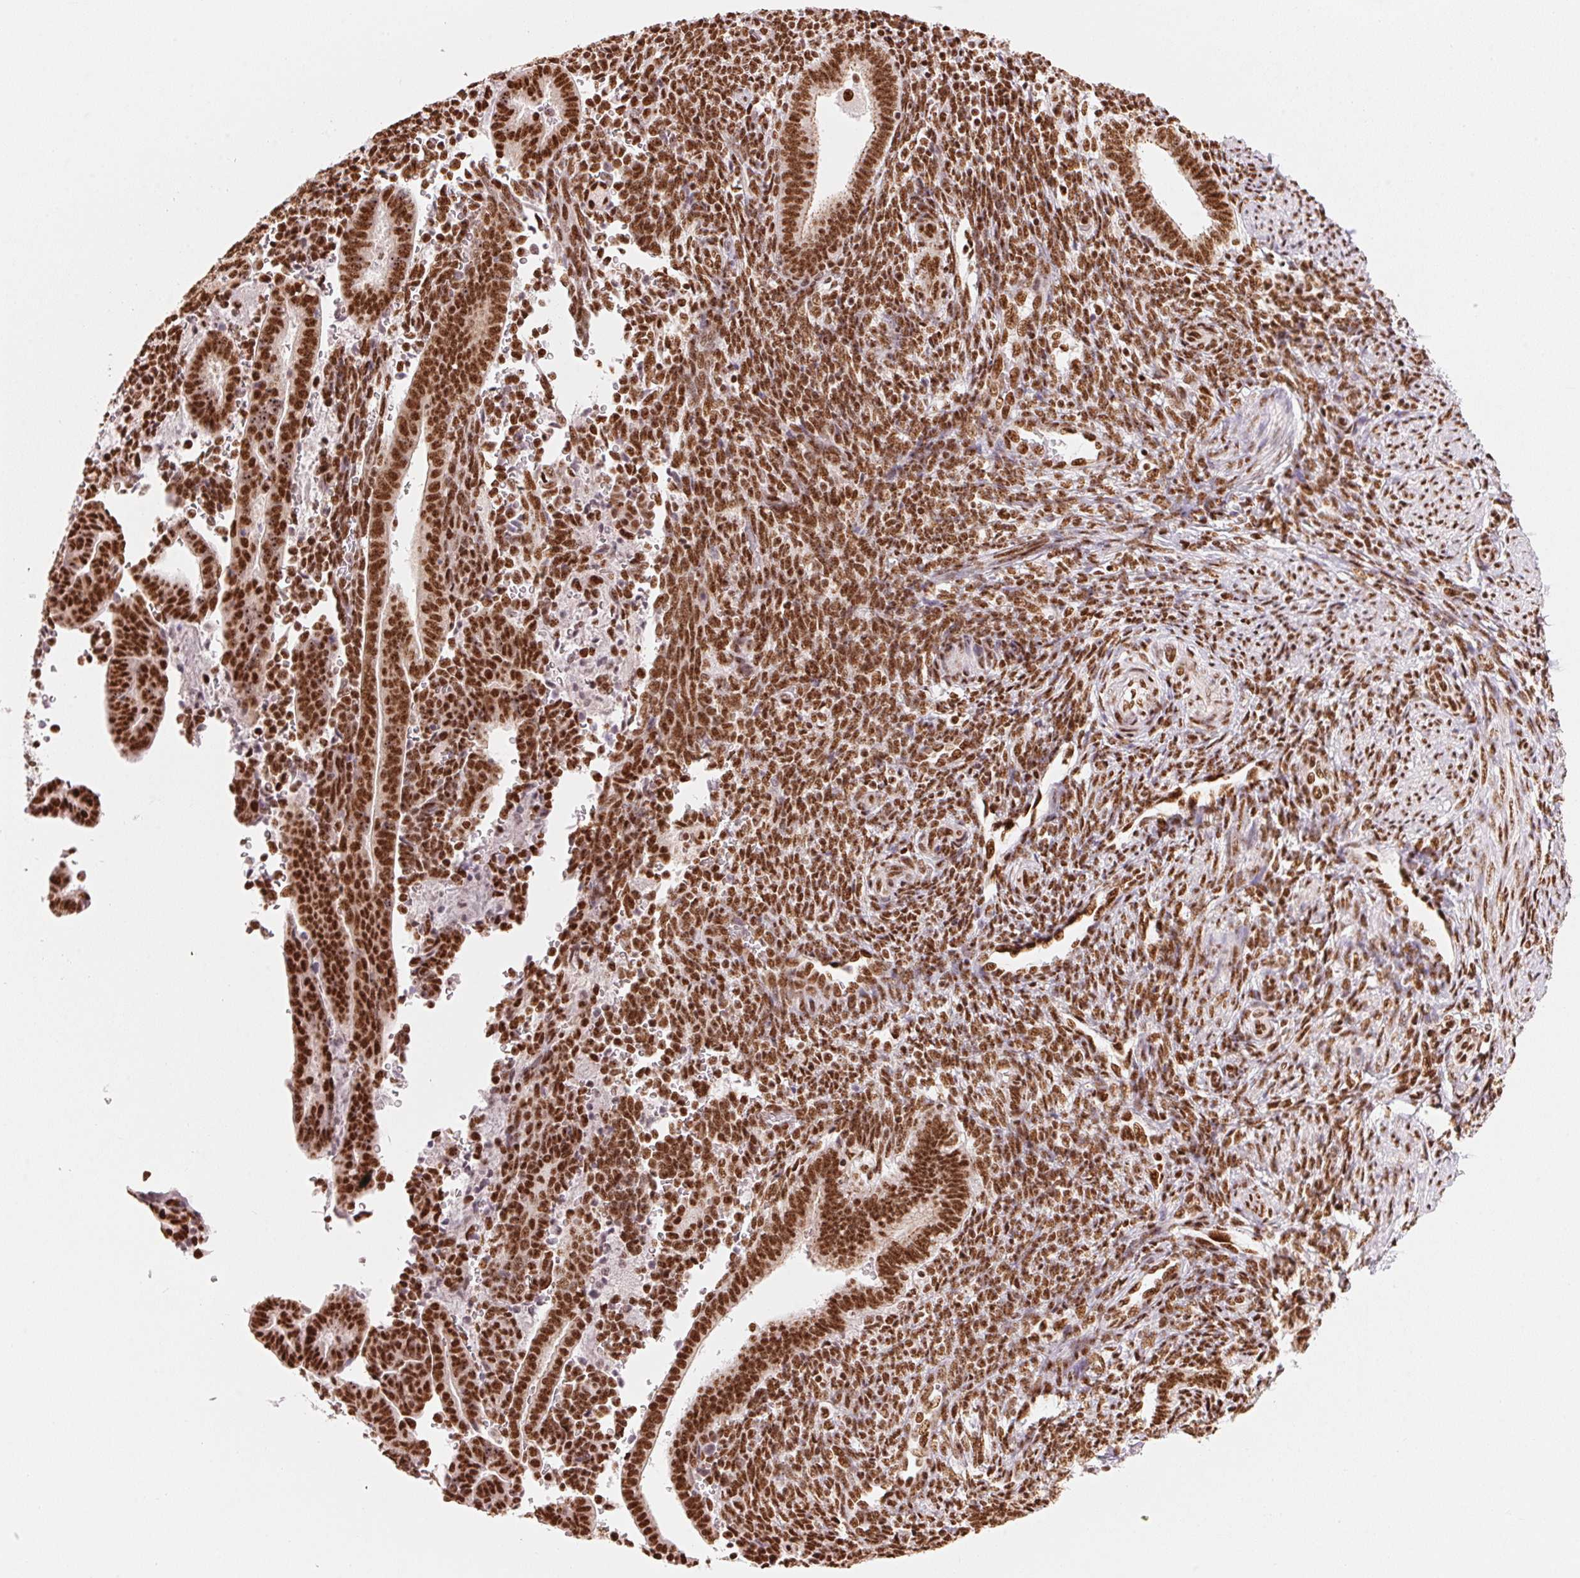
{"staining": {"intensity": "strong", "quantity": ">75%", "location": "nuclear"}, "tissue": "endometrium", "cell_type": "Cells in endometrial stroma", "image_type": "normal", "snomed": [{"axis": "morphology", "description": "Normal tissue, NOS"}, {"axis": "topography", "description": "Endometrium"}], "caption": "A micrograph of human endometrium stained for a protein displays strong nuclear brown staining in cells in endometrial stroma.", "gene": "NXF1", "patient": {"sex": "female", "age": 34}}